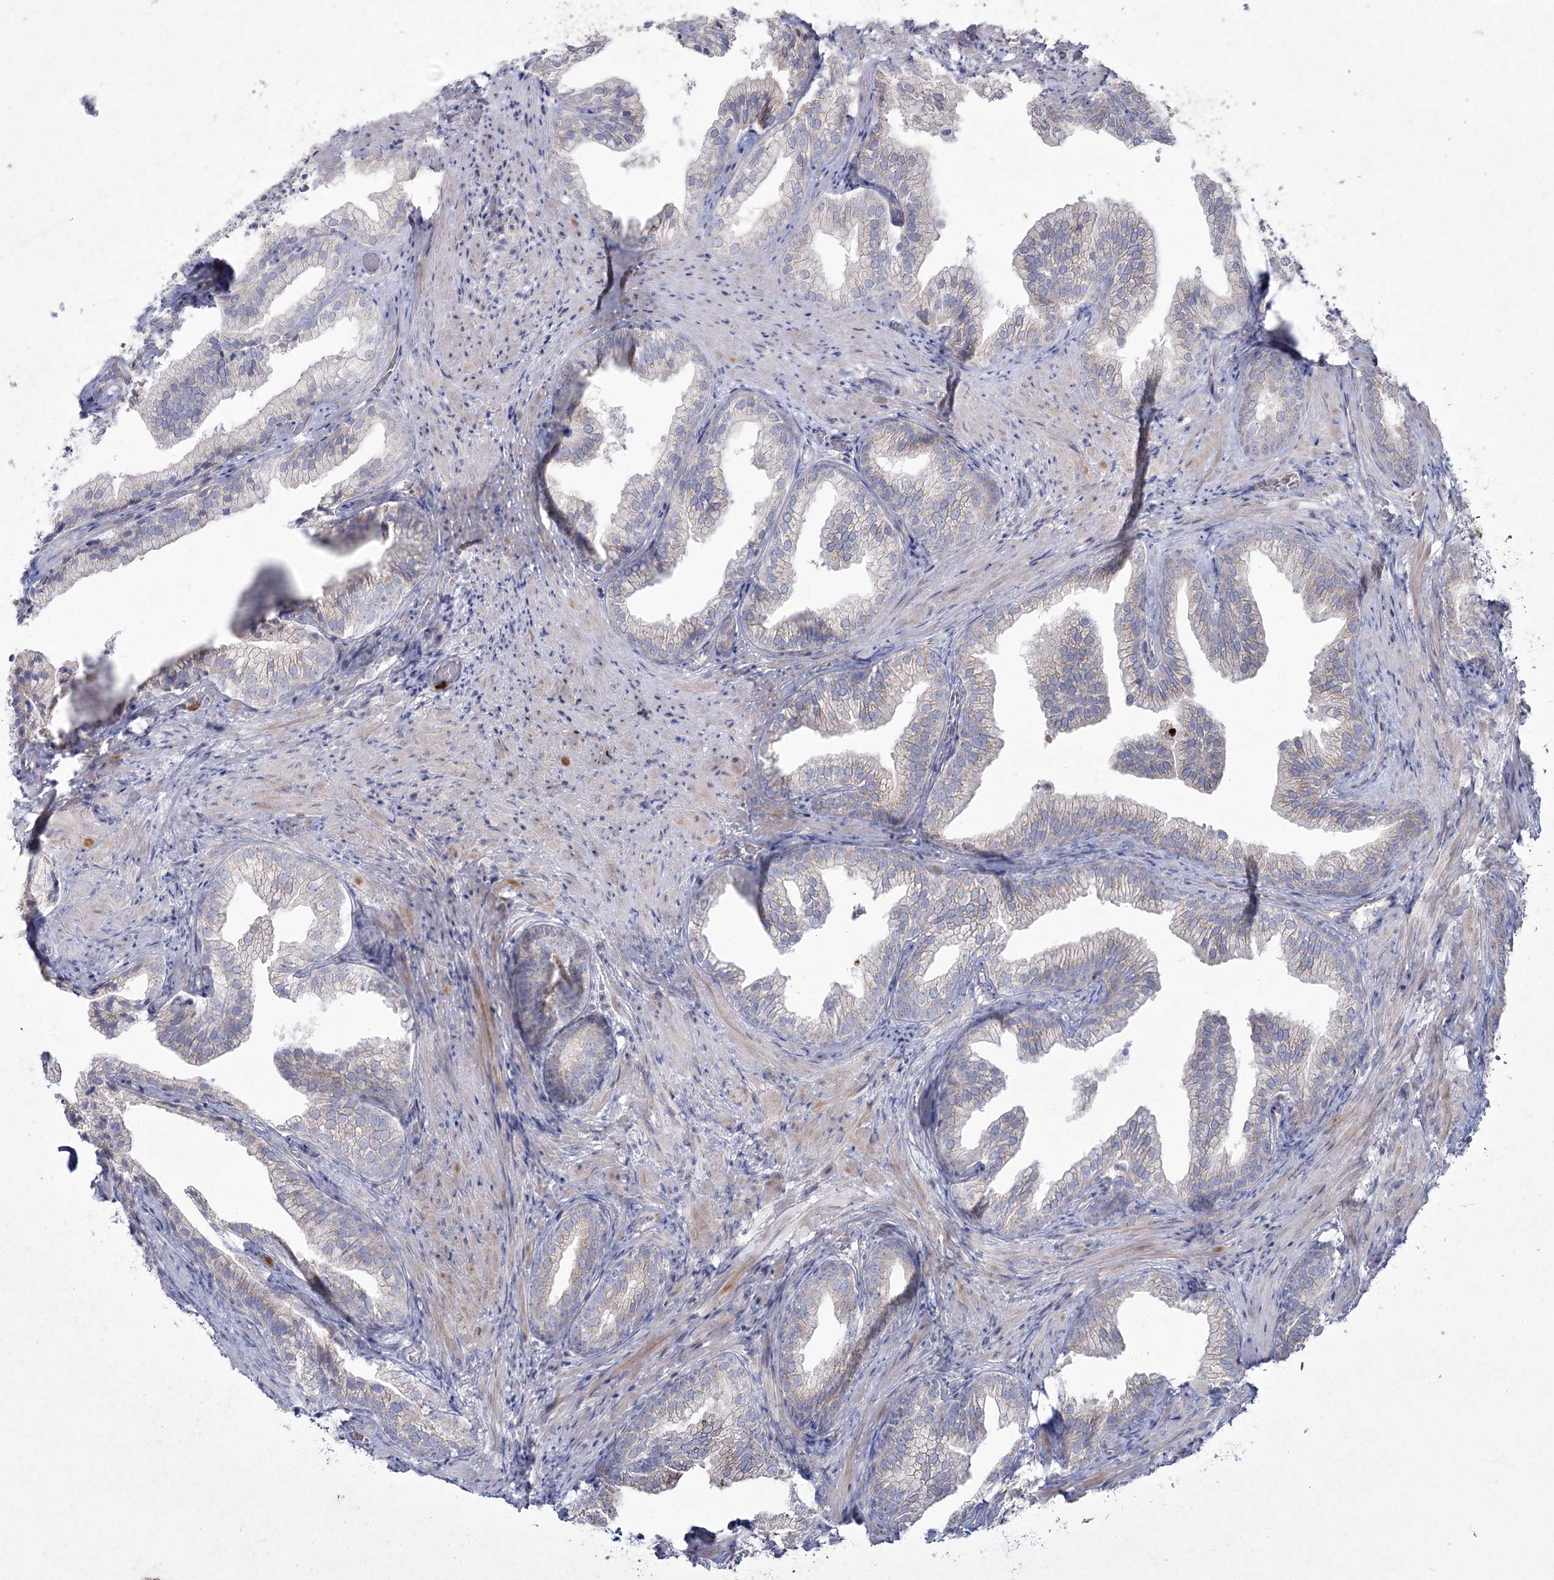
{"staining": {"intensity": "negative", "quantity": "none", "location": "none"}, "tissue": "prostate", "cell_type": "Glandular cells", "image_type": "normal", "snomed": [{"axis": "morphology", "description": "Normal tissue, NOS"}, {"axis": "topography", "description": "Prostate"}], "caption": "An immunohistochemistry micrograph of normal prostate is shown. There is no staining in glandular cells of prostate. The staining was performed using DAB to visualize the protein expression in brown, while the nuclei were stained in blue with hematoxylin (Magnification: 20x).", "gene": "NIPAL4", "patient": {"sex": "male", "age": 76}}